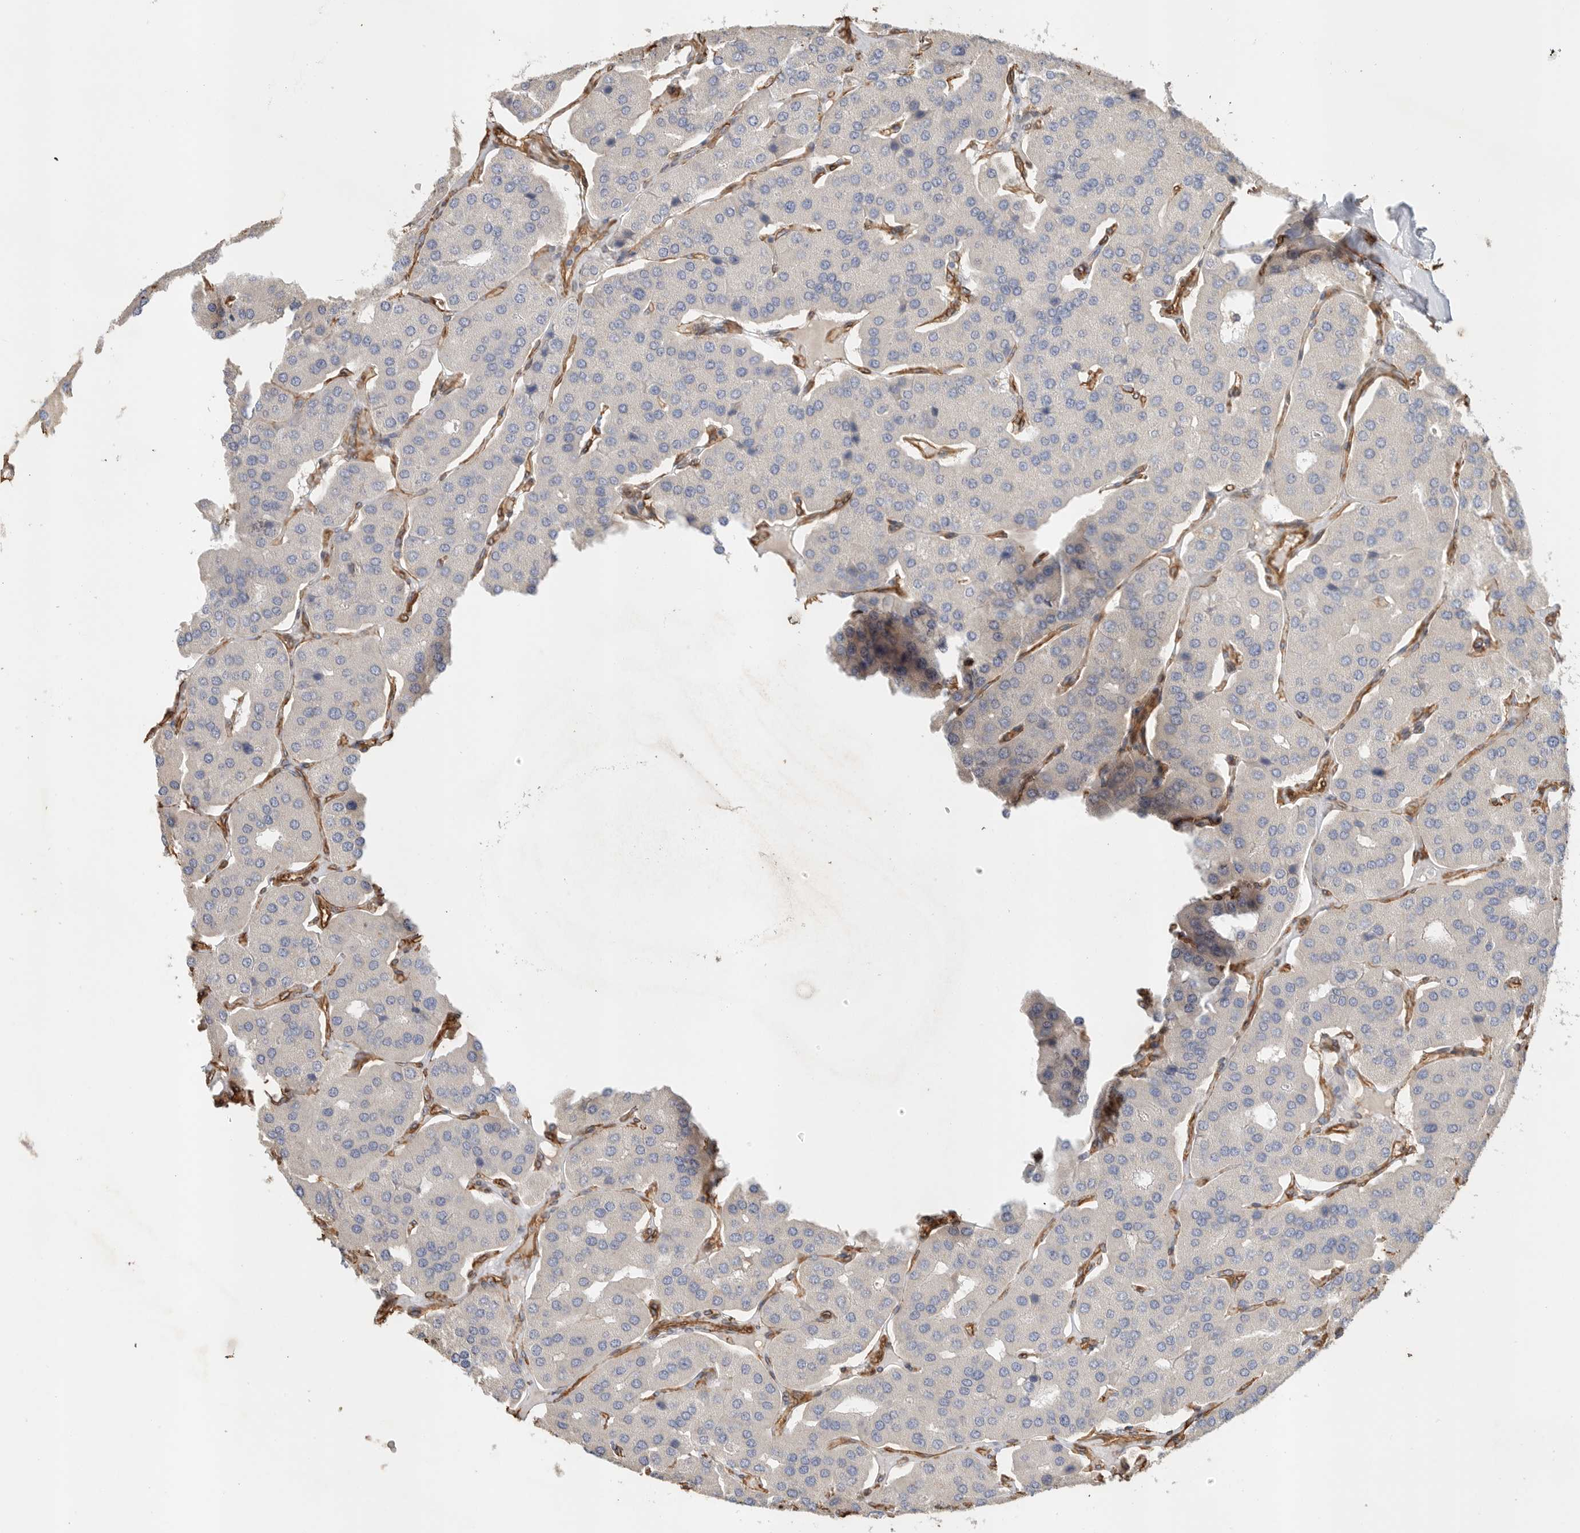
{"staining": {"intensity": "negative", "quantity": "none", "location": "none"}, "tissue": "parathyroid gland", "cell_type": "Glandular cells", "image_type": "normal", "snomed": [{"axis": "morphology", "description": "Normal tissue, NOS"}, {"axis": "morphology", "description": "Adenoma, NOS"}, {"axis": "topography", "description": "Parathyroid gland"}], "caption": "Immunohistochemical staining of unremarkable parathyroid gland reveals no significant staining in glandular cells.", "gene": "JMJD4", "patient": {"sex": "female", "age": 86}}